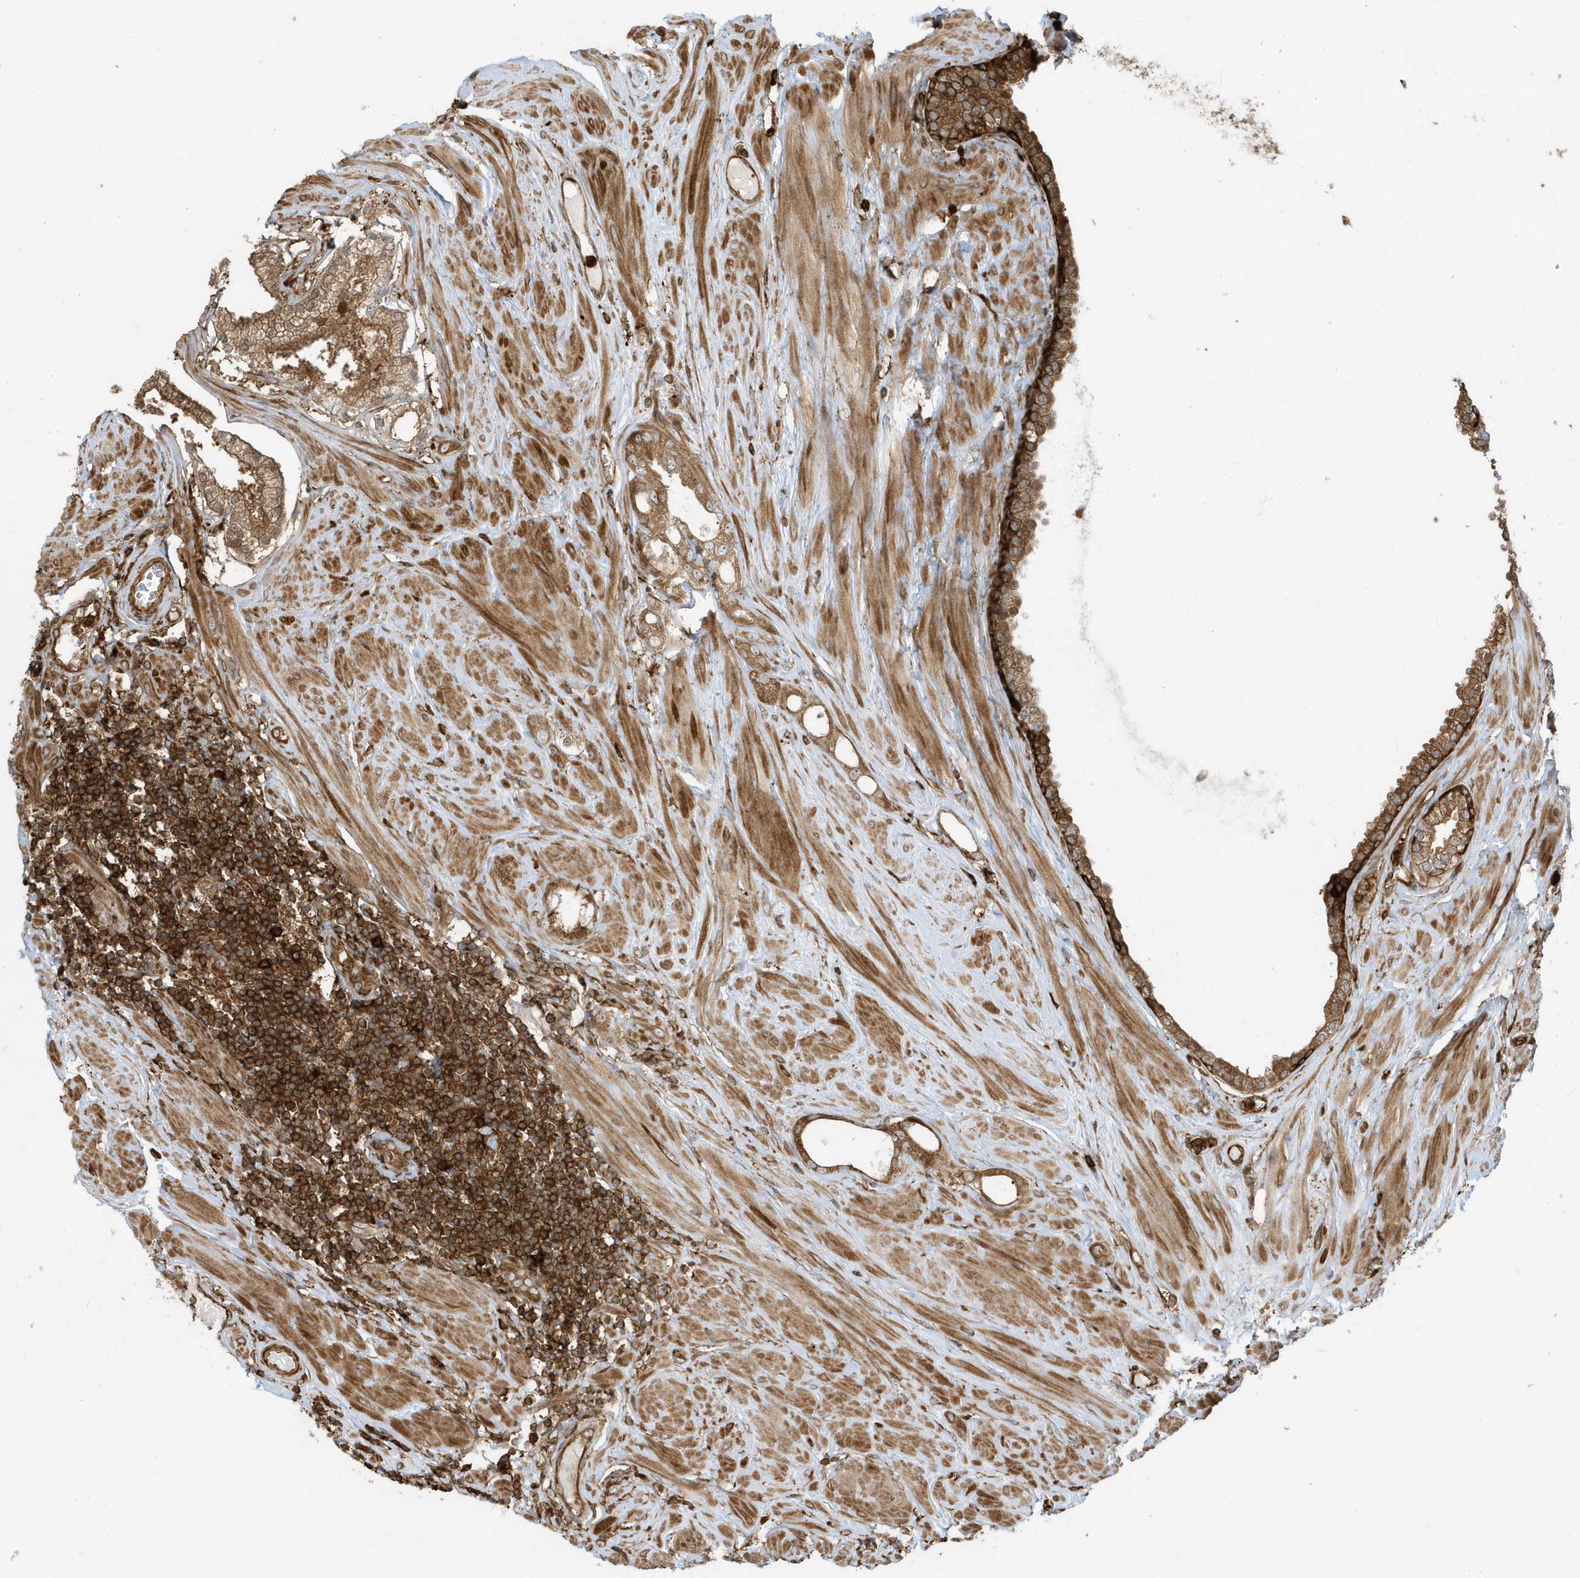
{"staining": {"intensity": "moderate", "quantity": ">75%", "location": "cytoplasmic/membranous"}, "tissue": "prostate cancer", "cell_type": "Tumor cells", "image_type": "cancer", "snomed": [{"axis": "morphology", "description": "Adenocarcinoma, Low grade"}, {"axis": "topography", "description": "Prostate"}], "caption": "Moderate cytoplasmic/membranous staining is identified in approximately >75% of tumor cells in prostate cancer. (DAB IHC, brown staining for protein, blue staining for nuclei).", "gene": "CLCN6", "patient": {"sex": "male", "age": 62}}